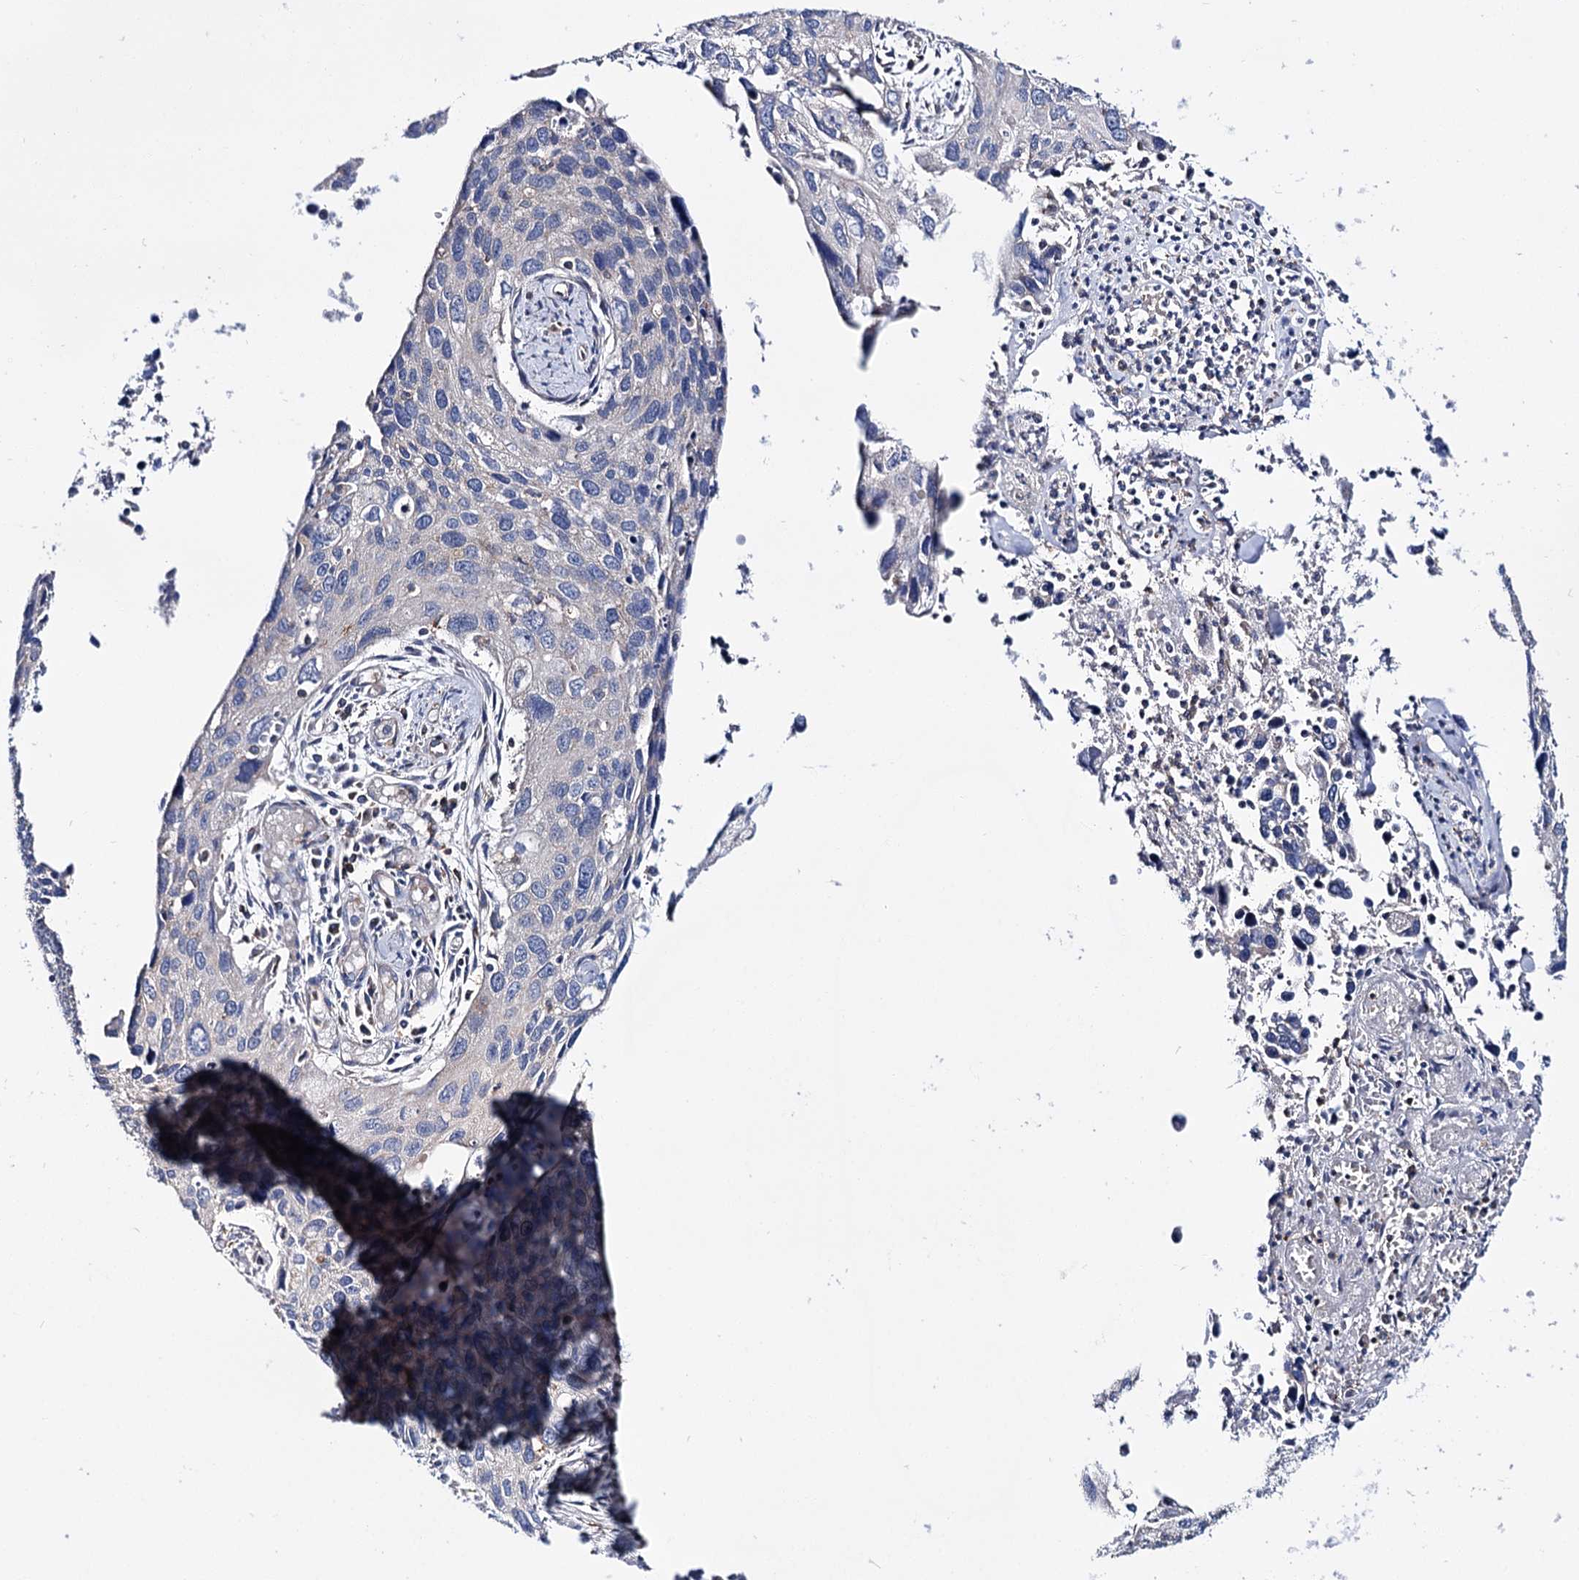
{"staining": {"intensity": "negative", "quantity": "none", "location": "none"}, "tissue": "cervical cancer", "cell_type": "Tumor cells", "image_type": "cancer", "snomed": [{"axis": "morphology", "description": "Squamous cell carcinoma, NOS"}, {"axis": "topography", "description": "Cervix"}], "caption": "Immunohistochemistry (IHC) of cervical squamous cell carcinoma demonstrates no positivity in tumor cells.", "gene": "UBASH3B", "patient": {"sex": "female", "age": 55}}